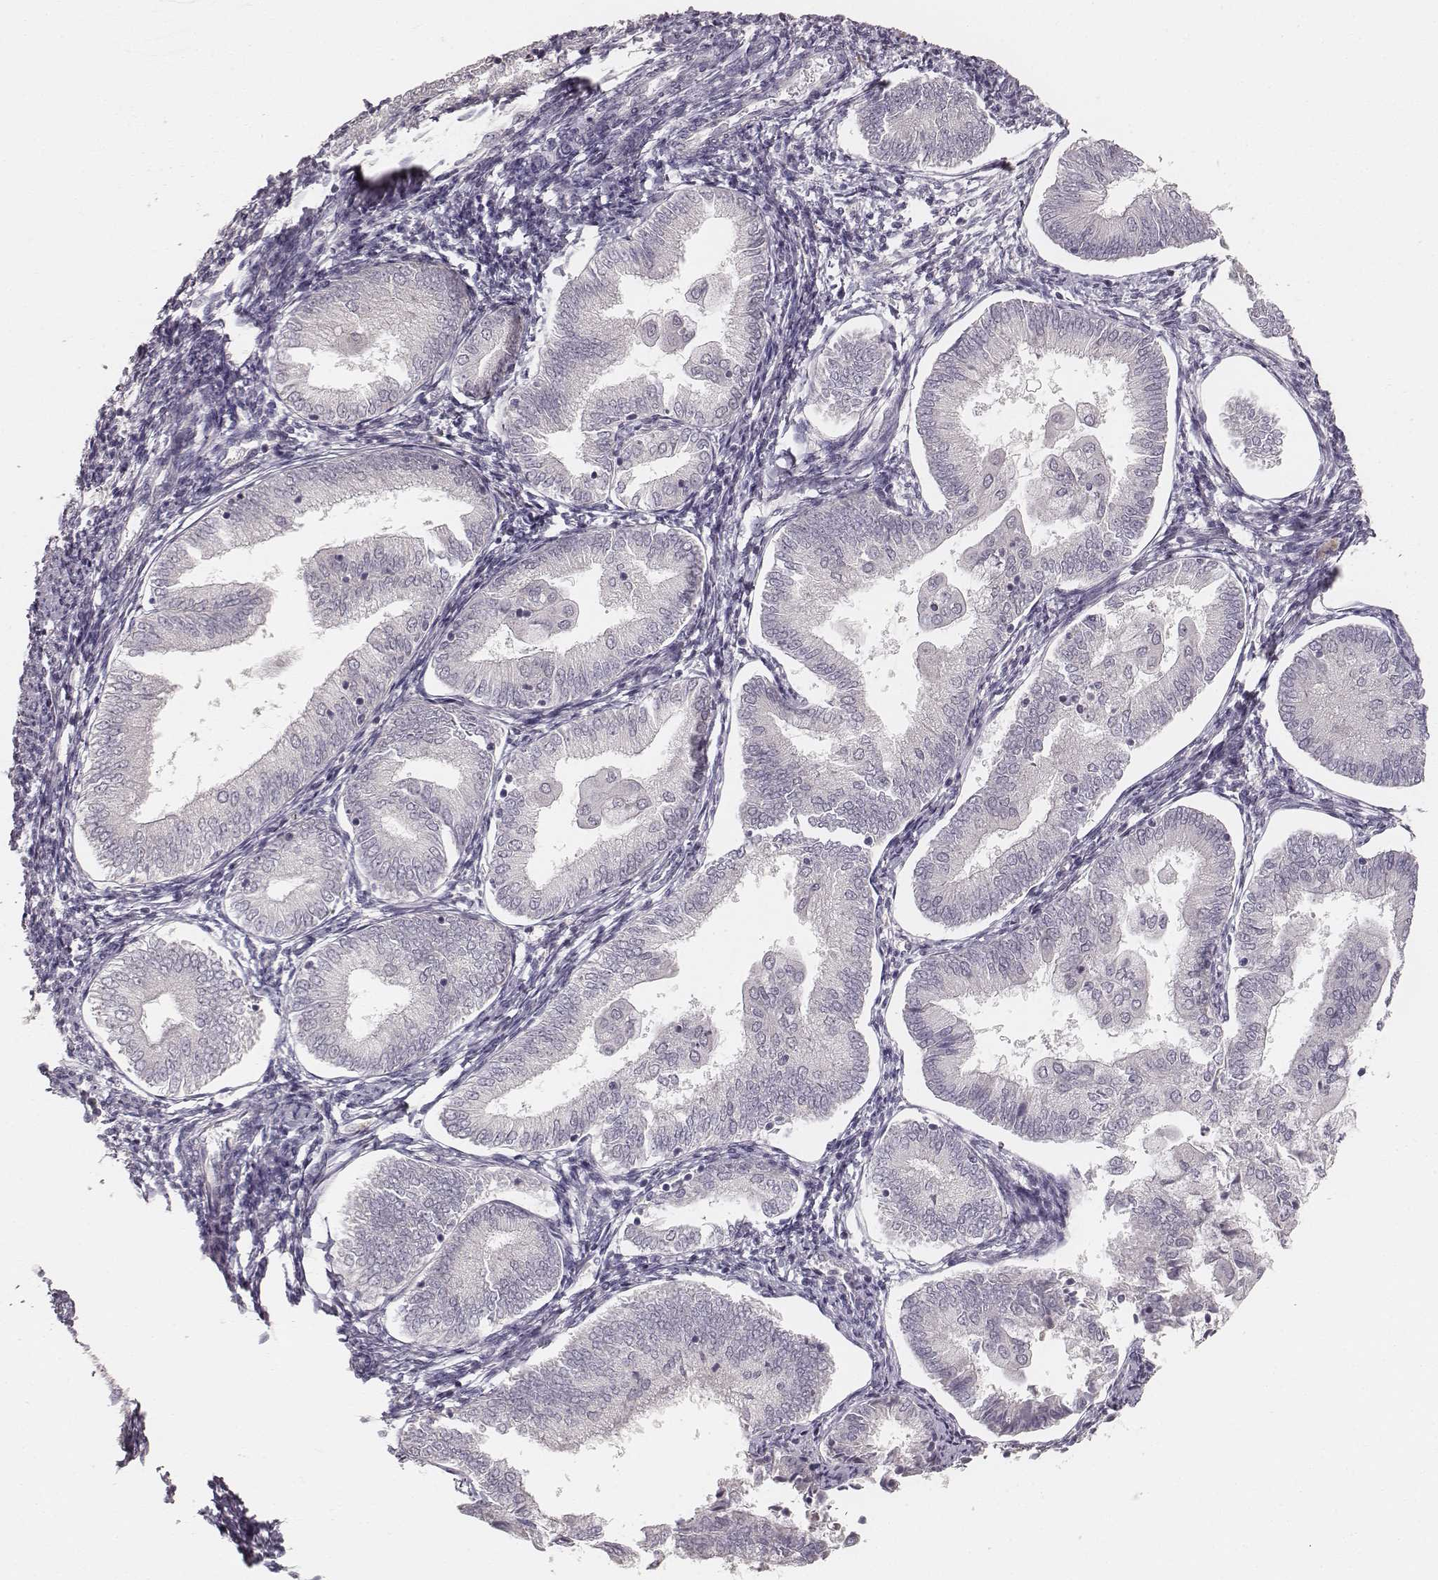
{"staining": {"intensity": "negative", "quantity": "none", "location": "none"}, "tissue": "endometrial cancer", "cell_type": "Tumor cells", "image_type": "cancer", "snomed": [{"axis": "morphology", "description": "Adenocarcinoma, NOS"}, {"axis": "topography", "description": "Endometrium"}], "caption": "Immunohistochemistry of human endometrial cancer shows no staining in tumor cells.", "gene": "LY6K", "patient": {"sex": "female", "age": 55}}